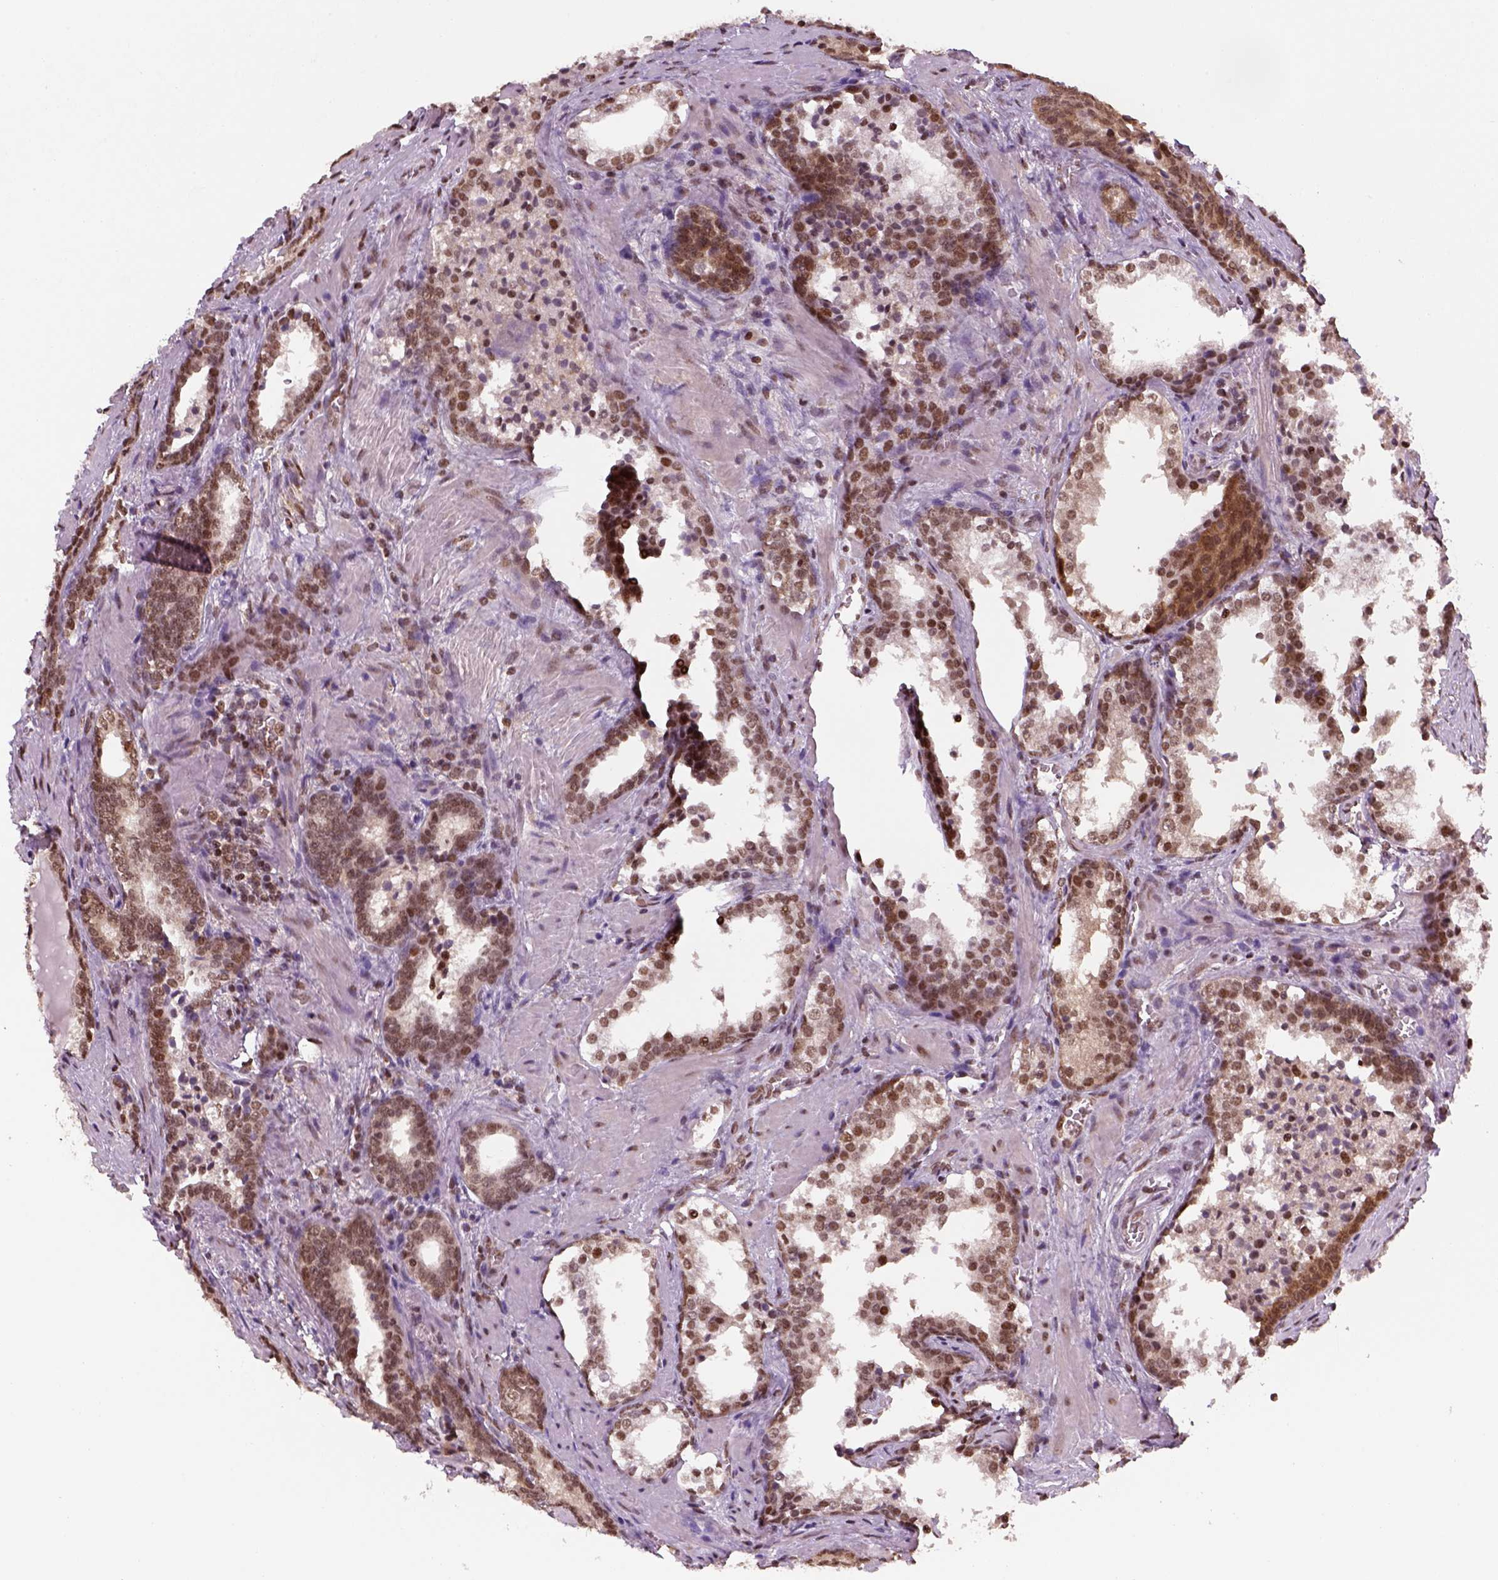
{"staining": {"intensity": "moderate", "quantity": ">75%", "location": "nuclear"}, "tissue": "prostate cancer", "cell_type": "Tumor cells", "image_type": "cancer", "snomed": [{"axis": "morphology", "description": "Adenocarcinoma, NOS"}, {"axis": "topography", "description": "Prostate and seminal vesicle, NOS"}], "caption": "This photomicrograph exhibits prostate cancer (adenocarcinoma) stained with immunohistochemistry (IHC) to label a protein in brown. The nuclear of tumor cells show moderate positivity for the protein. Nuclei are counter-stained blue.", "gene": "GOT1", "patient": {"sex": "male", "age": 63}}